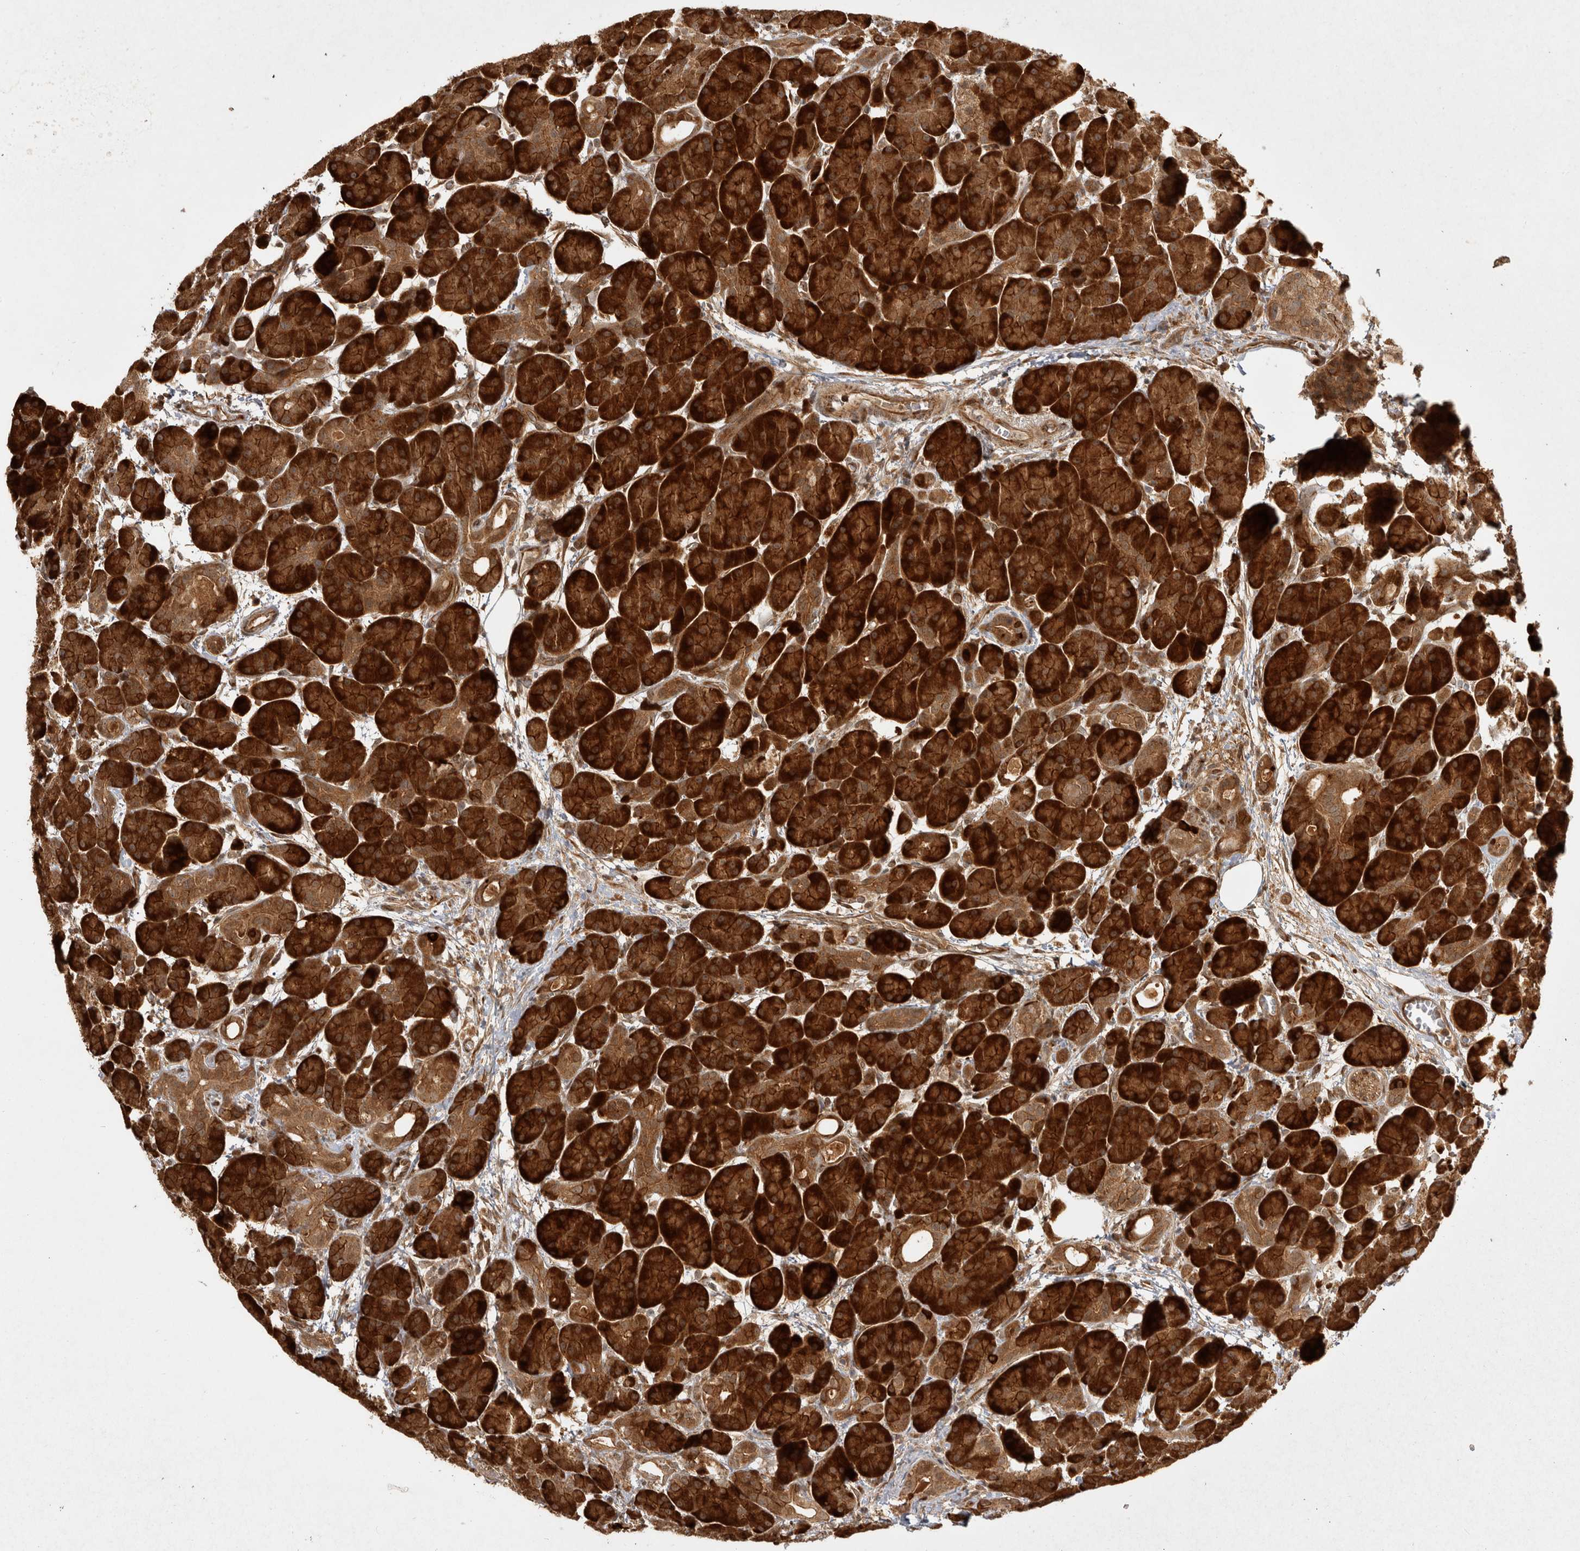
{"staining": {"intensity": "strong", "quantity": ">75%", "location": "cytoplasmic/membranous"}, "tissue": "pancreas", "cell_type": "Exocrine glandular cells", "image_type": "normal", "snomed": [{"axis": "morphology", "description": "Normal tissue, NOS"}, {"axis": "topography", "description": "Pancreas"}], "caption": "A histopathology image of pancreas stained for a protein reveals strong cytoplasmic/membranous brown staining in exocrine glandular cells.", "gene": "CAMSAP2", "patient": {"sex": "male", "age": 63}}